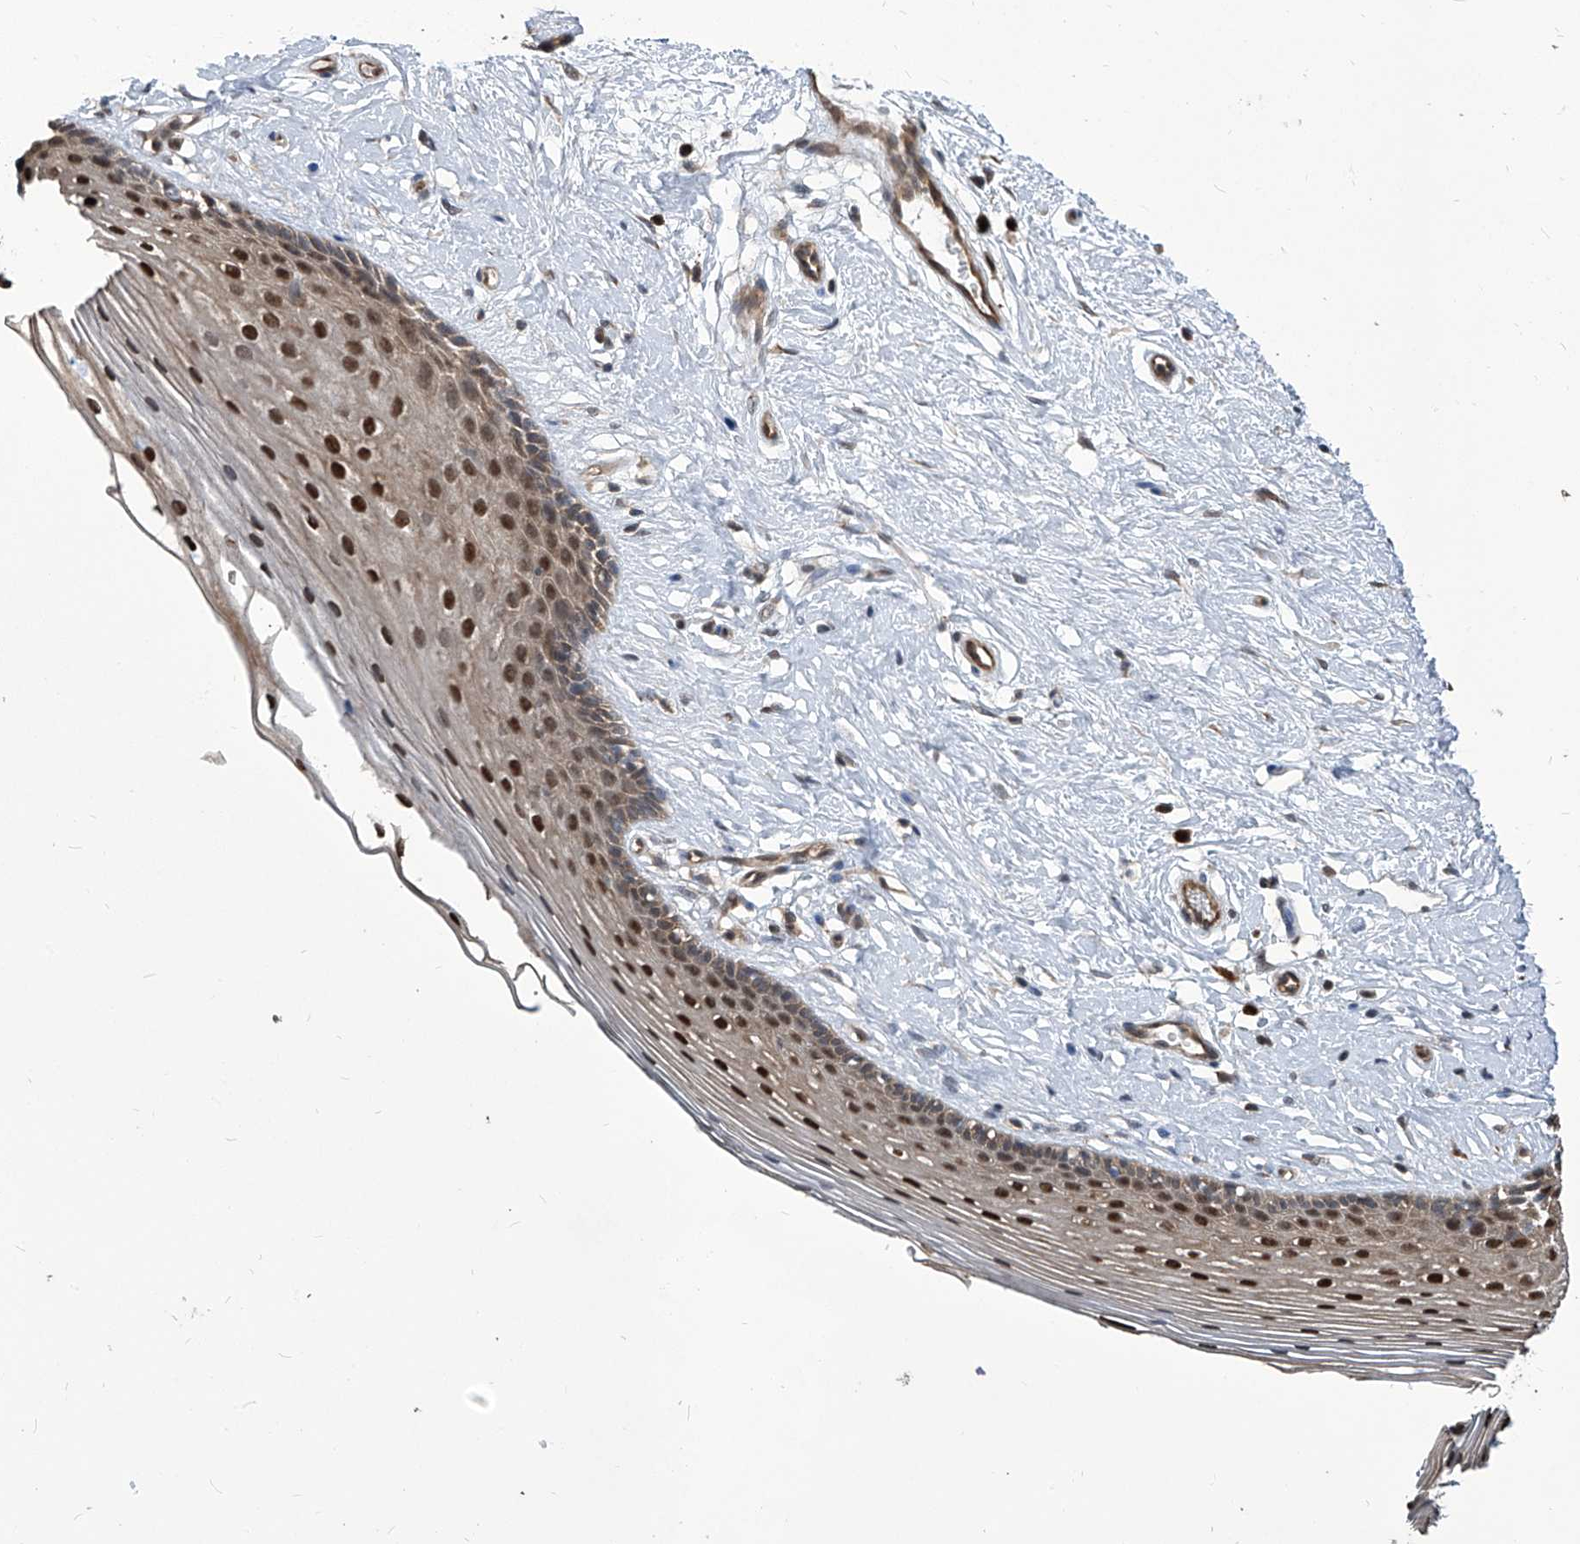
{"staining": {"intensity": "strong", "quantity": "<25%", "location": "cytoplasmic/membranous,nuclear"}, "tissue": "vagina", "cell_type": "Squamous epithelial cells", "image_type": "normal", "snomed": [{"axis": "morphology", "description": "Normal tissue, NOS"}, {"axis": "topography", "description": "Vagina"}], "caption": "Protein staining shows strong cytoplasmic/membranous,nuclear staining in approximately <25% of squamous epithelial cells in unremarkable vagina.", "gene": "PSMB1", "patient": {"sex": "female", "age": 46}}